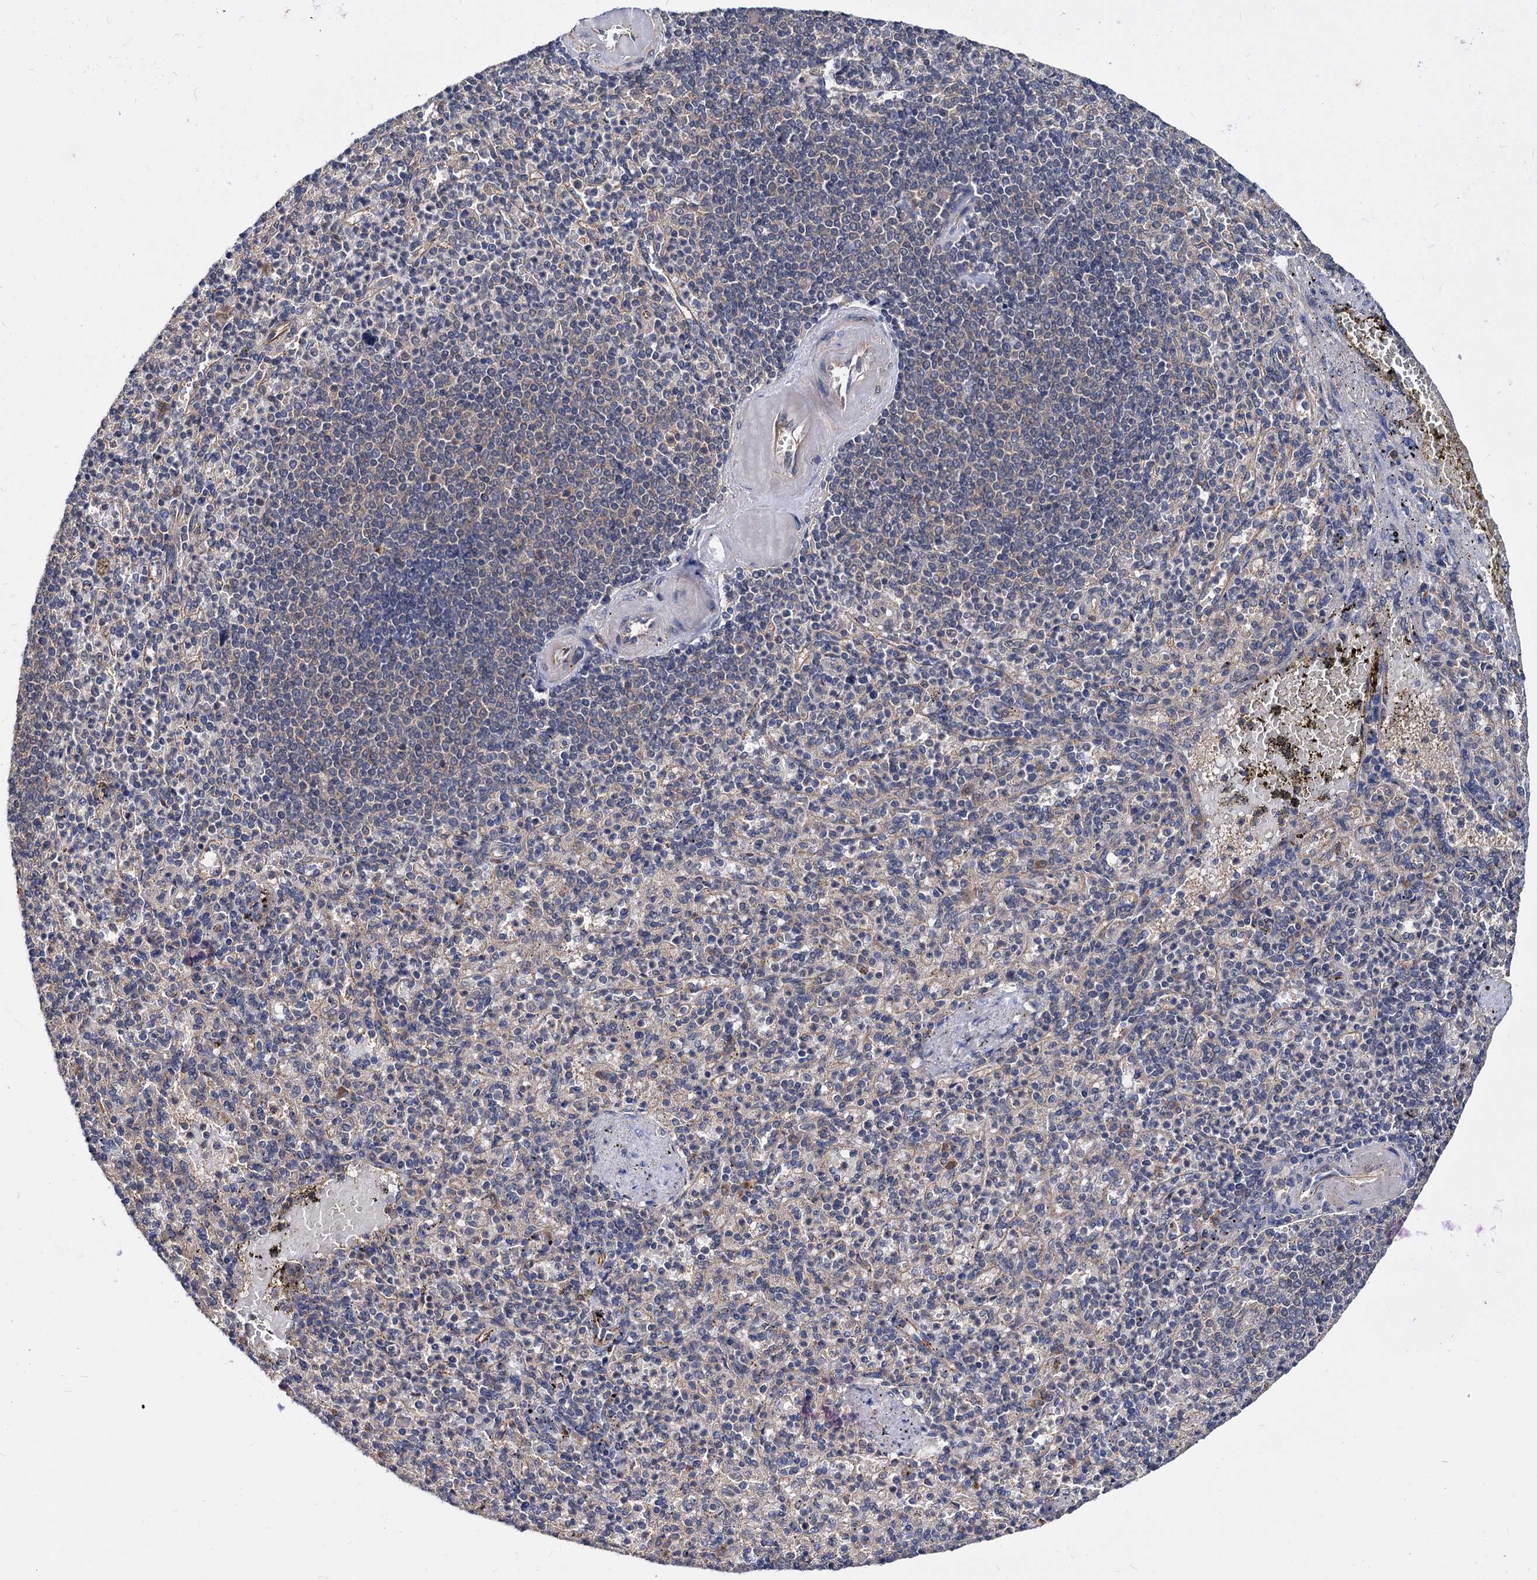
{"staining": {"intensity": "negative", "quantity": "none", "location": "none"}, "tissue": "spleen", "cell_type": "Cells in red pulp", "image_type": "normal", "snomed": [{"axis": "morphology", "description": "Normal tissue, NOS"}, {"axis": "topography", "description": "Spleen"}], "caption": "This is an immunohistochemistry (IHC) micrograph of unremarkable spleen. There is no staining in cells in red pulp.", "gene": "PSMD4", "patient": {"sex": "female", "age": 74}}